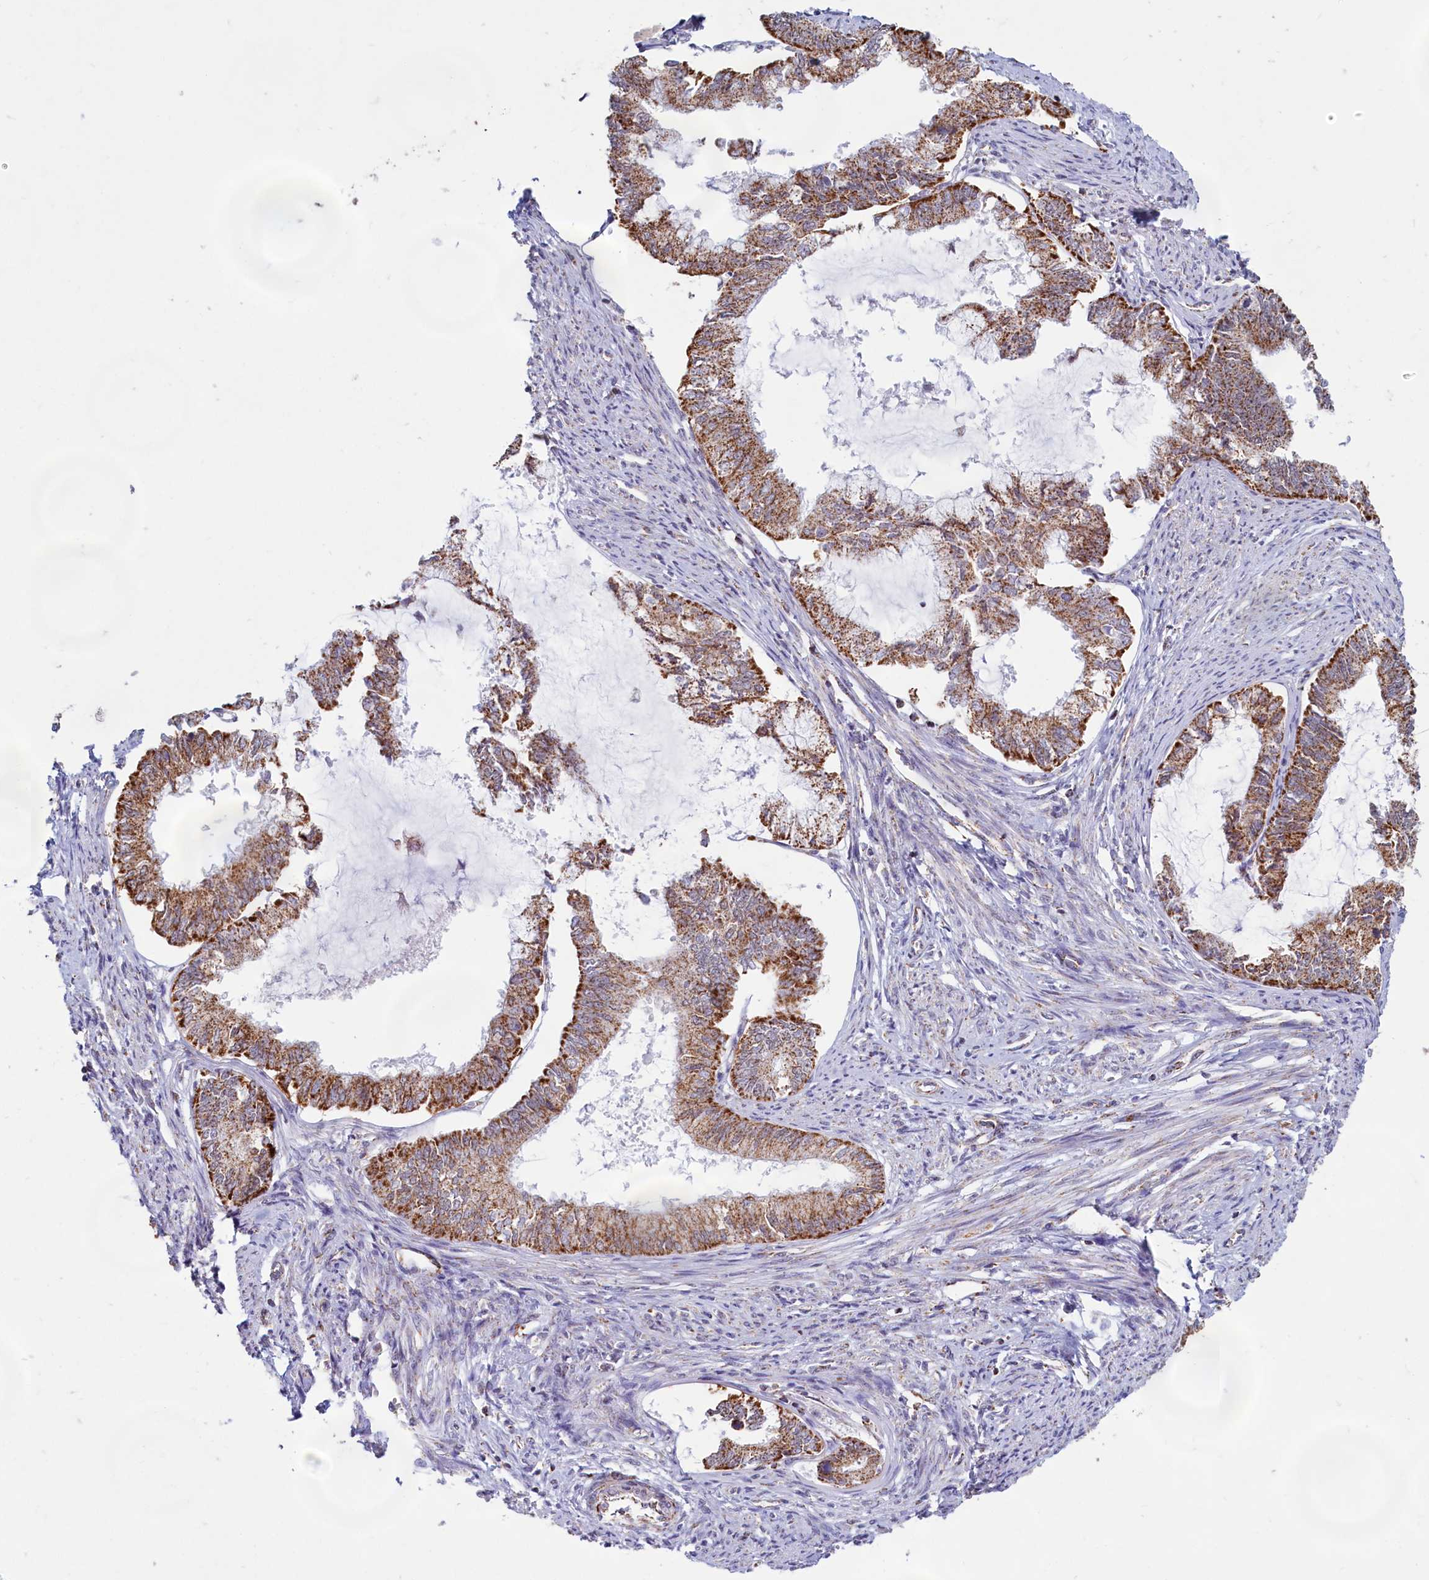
{"staining": {"intensity": "moderate", "quantity": ">75%", "location": "cytoplasmic/membranous"}, "tissue": "endometrial cancer", "cell_type": "Tumor cells", "image_type": "cancer", "snomed": [{"axis": "morphology", "description": "Adenocarcinoma, NOS"}, {"axis": "topography", "description": "Endometrium"}], "caption": "Protein analysis of endometrial cancer (adenocarcinoma) tissue reveals moderate cytoplasmic/membranous staining in approximately >75% of tumor cells. (DAB (3,3'-diaminobenzidine) = brown stain, brightfield microscopy at high magnification).", "gene": "C1D", "patient": {"sex": "female", "age": 86}}